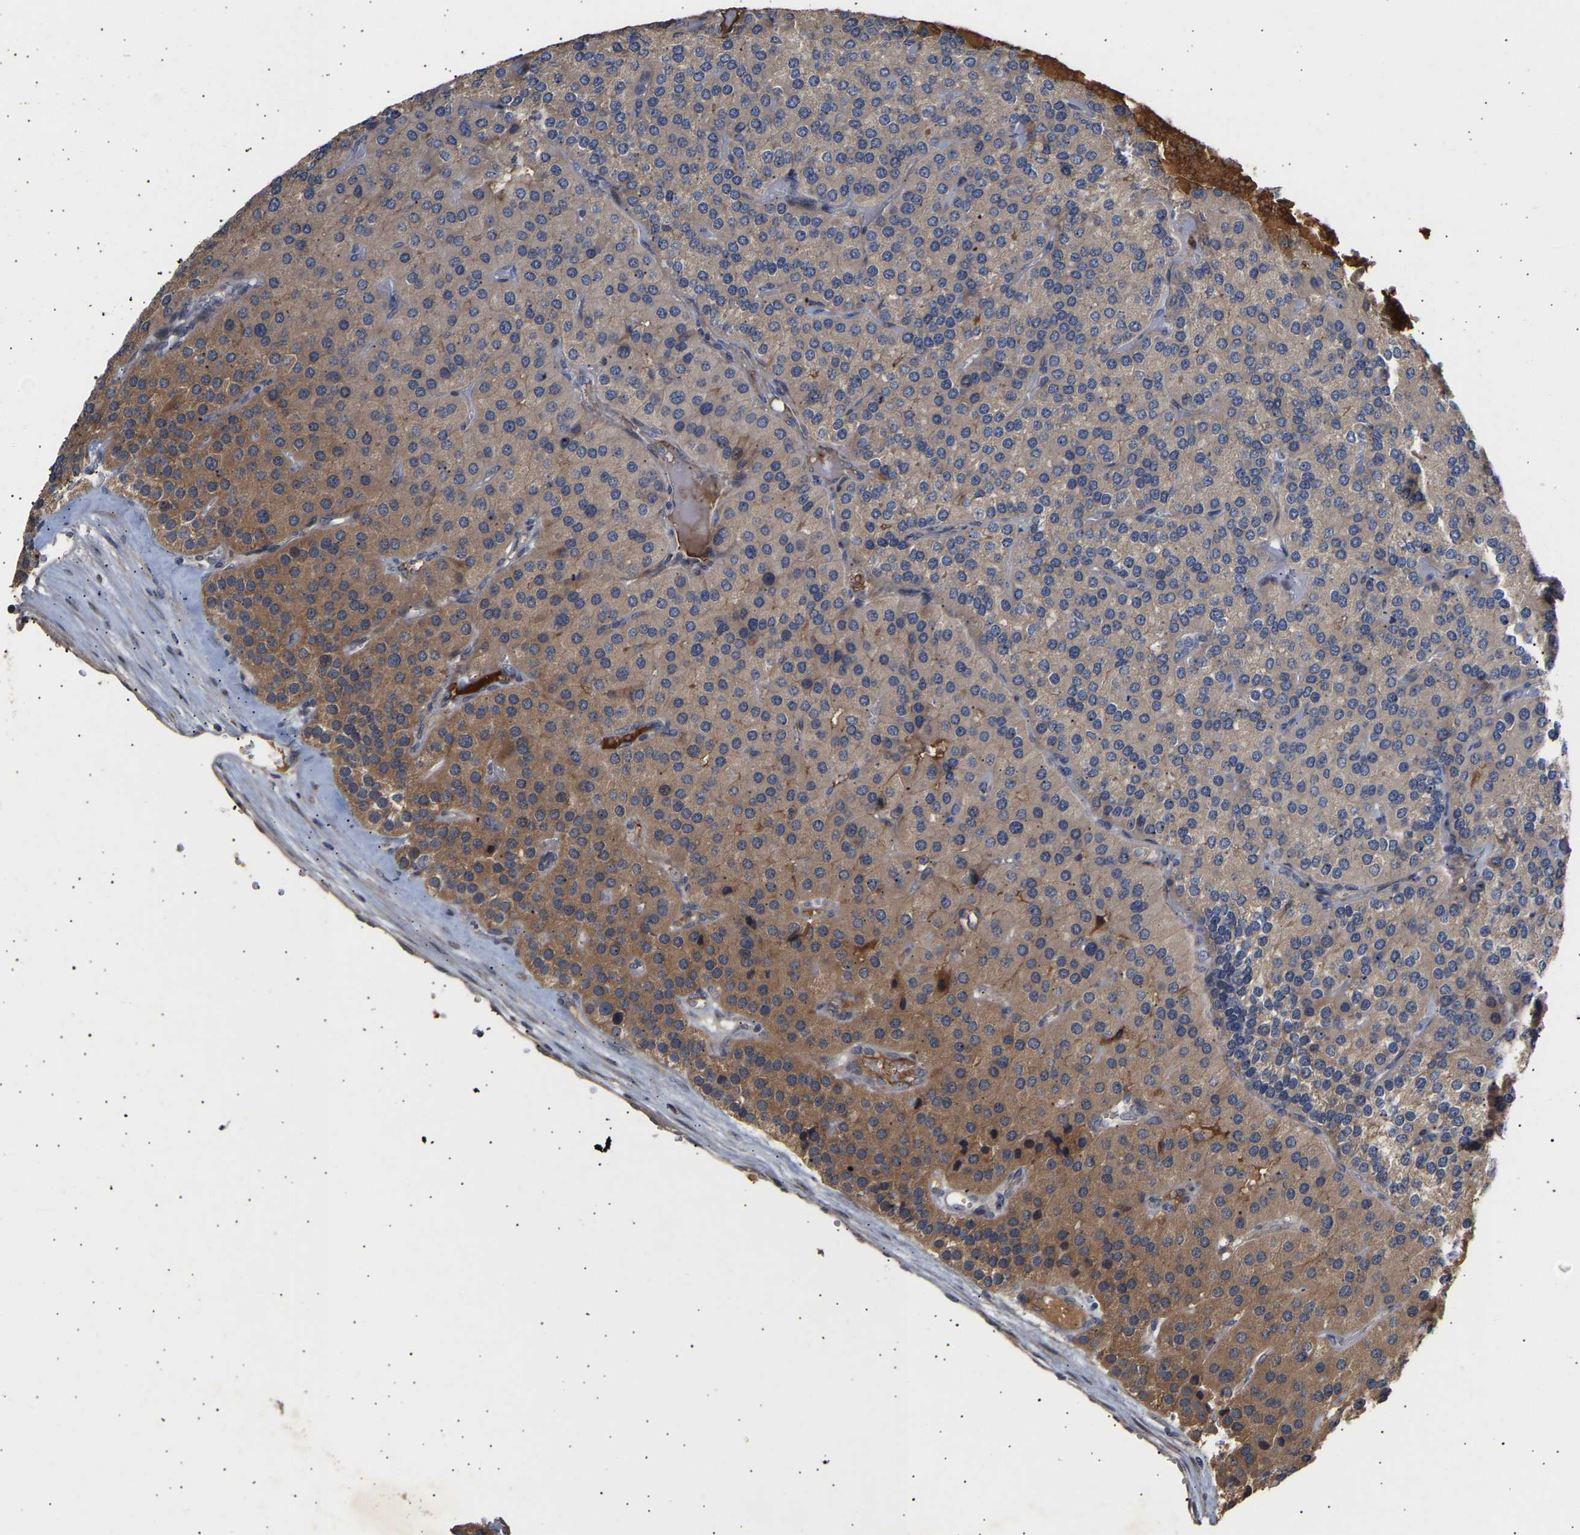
{"staining": {"intensity": "strong", "quantity": "25%-75%", "location": "cytoplasmic/membranous,nuclear"}, "tissue": "parathyroid gland", "cell_type": "Glandular cells", "image_type": "normal", "snomed": [{"axis": "morphology", "description": "Normal tissue, NOS"}, {"axis": "morphology", "description": "Adenoma, NOS"}, {"axis": "topography", "description": "Parathyroid gland"}], "caption": "IHC (DAB (3,3'-diaminobenzidine)) staining of unremarkable parathyroid gland exhibits strong cytoplasmic/membranous,nuclear protein expression in approximately 25%-75% of glandular cells.", "gene": "KASH5", "patient": {"sex": "female", "age": 86}}